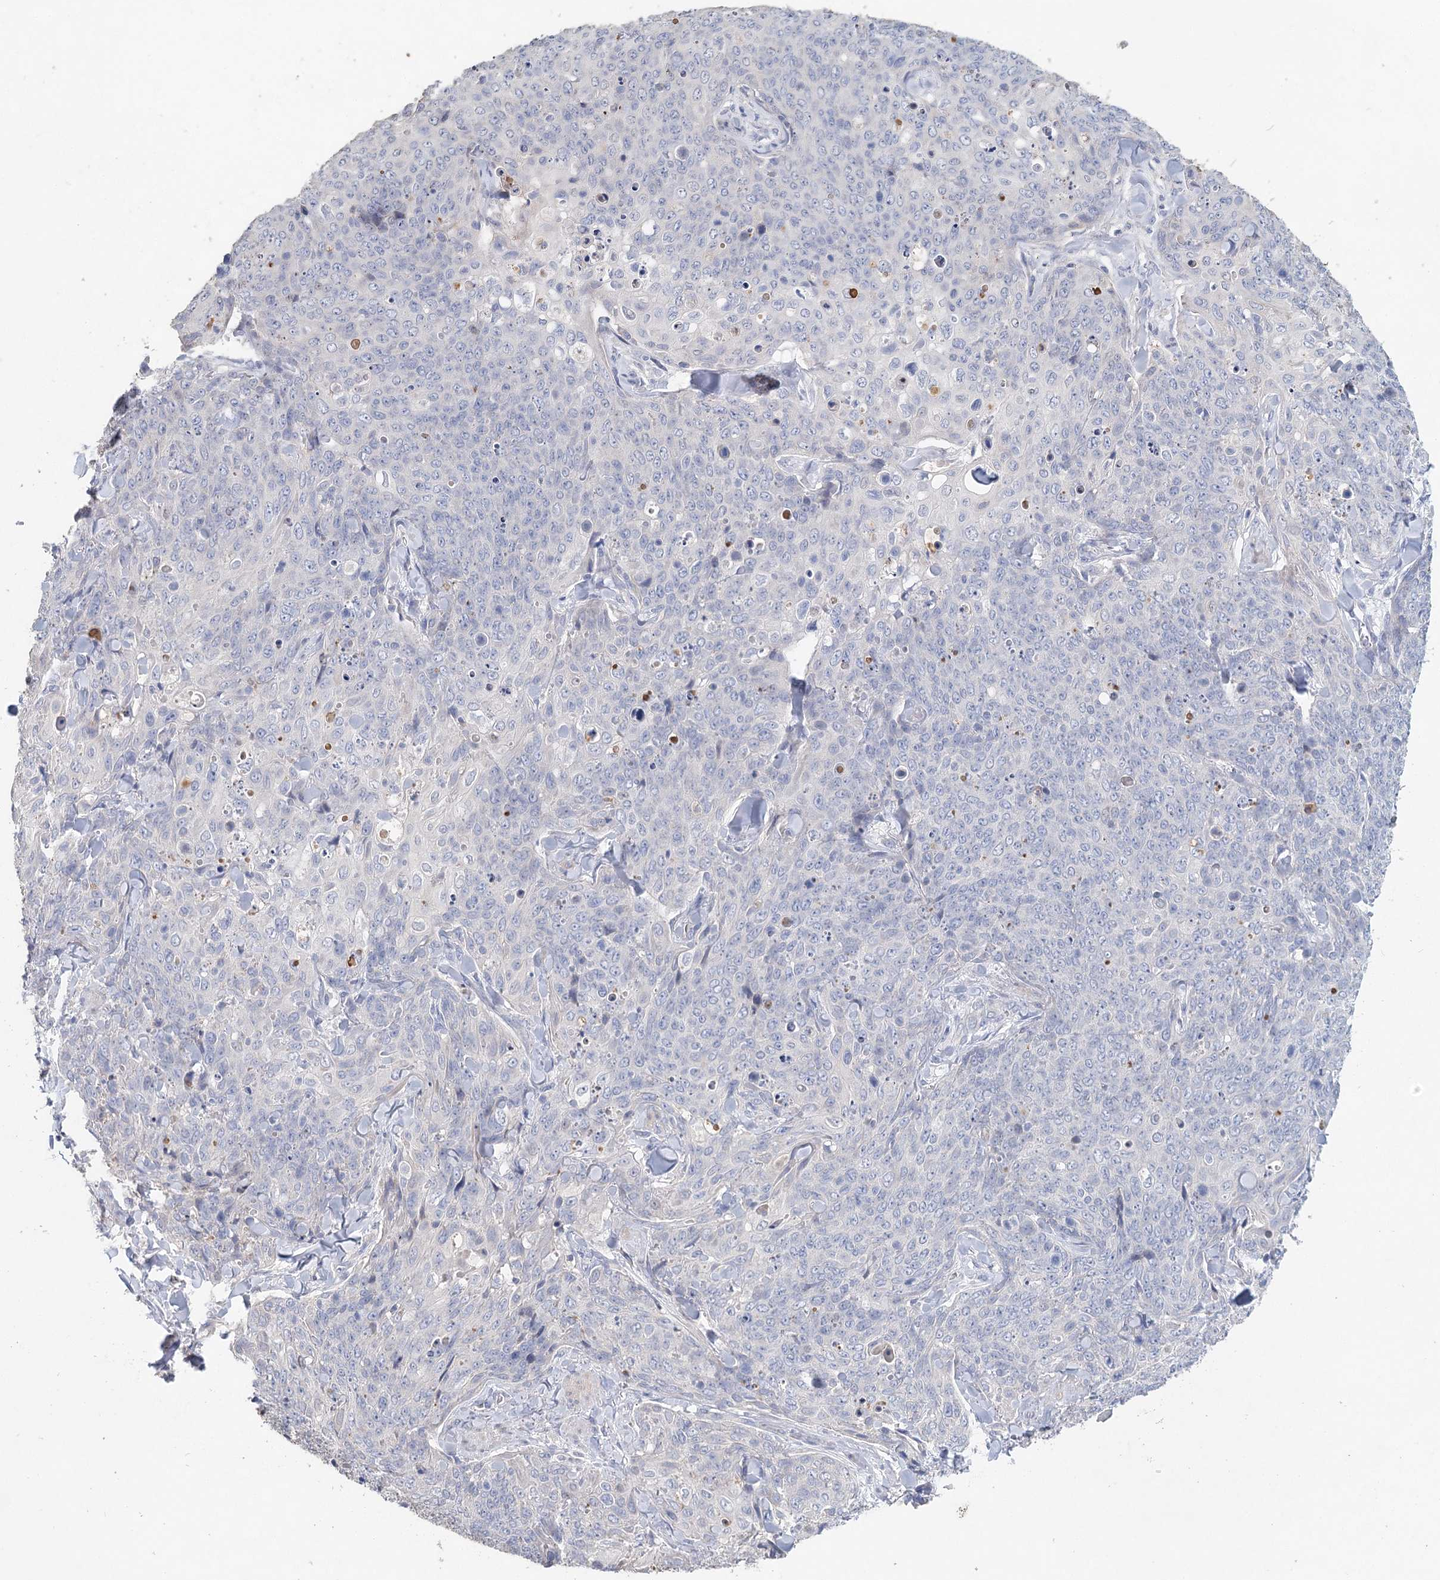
{"staining": {"intensity": "negative", "quantity": "none", "location": "none"}, "tissue": "skin cancer", "cell_type": "Tumor cells", "image_type": "cancer", "snomed": [{"axis": "morphology", "description": "Squamous cell carcinoma, NOS"}, {"axis": "topography", "description": "Skin"}, {"axis": "topography", "description": "Vulva"}], "caption": "This is a image of immunohistochemistry (IHC) staining of skin squamous cell carcinoma, which shows no staining in tumor cells.", "gene": "MYL6B", "patient": {"sex": "female", "age": 85}}